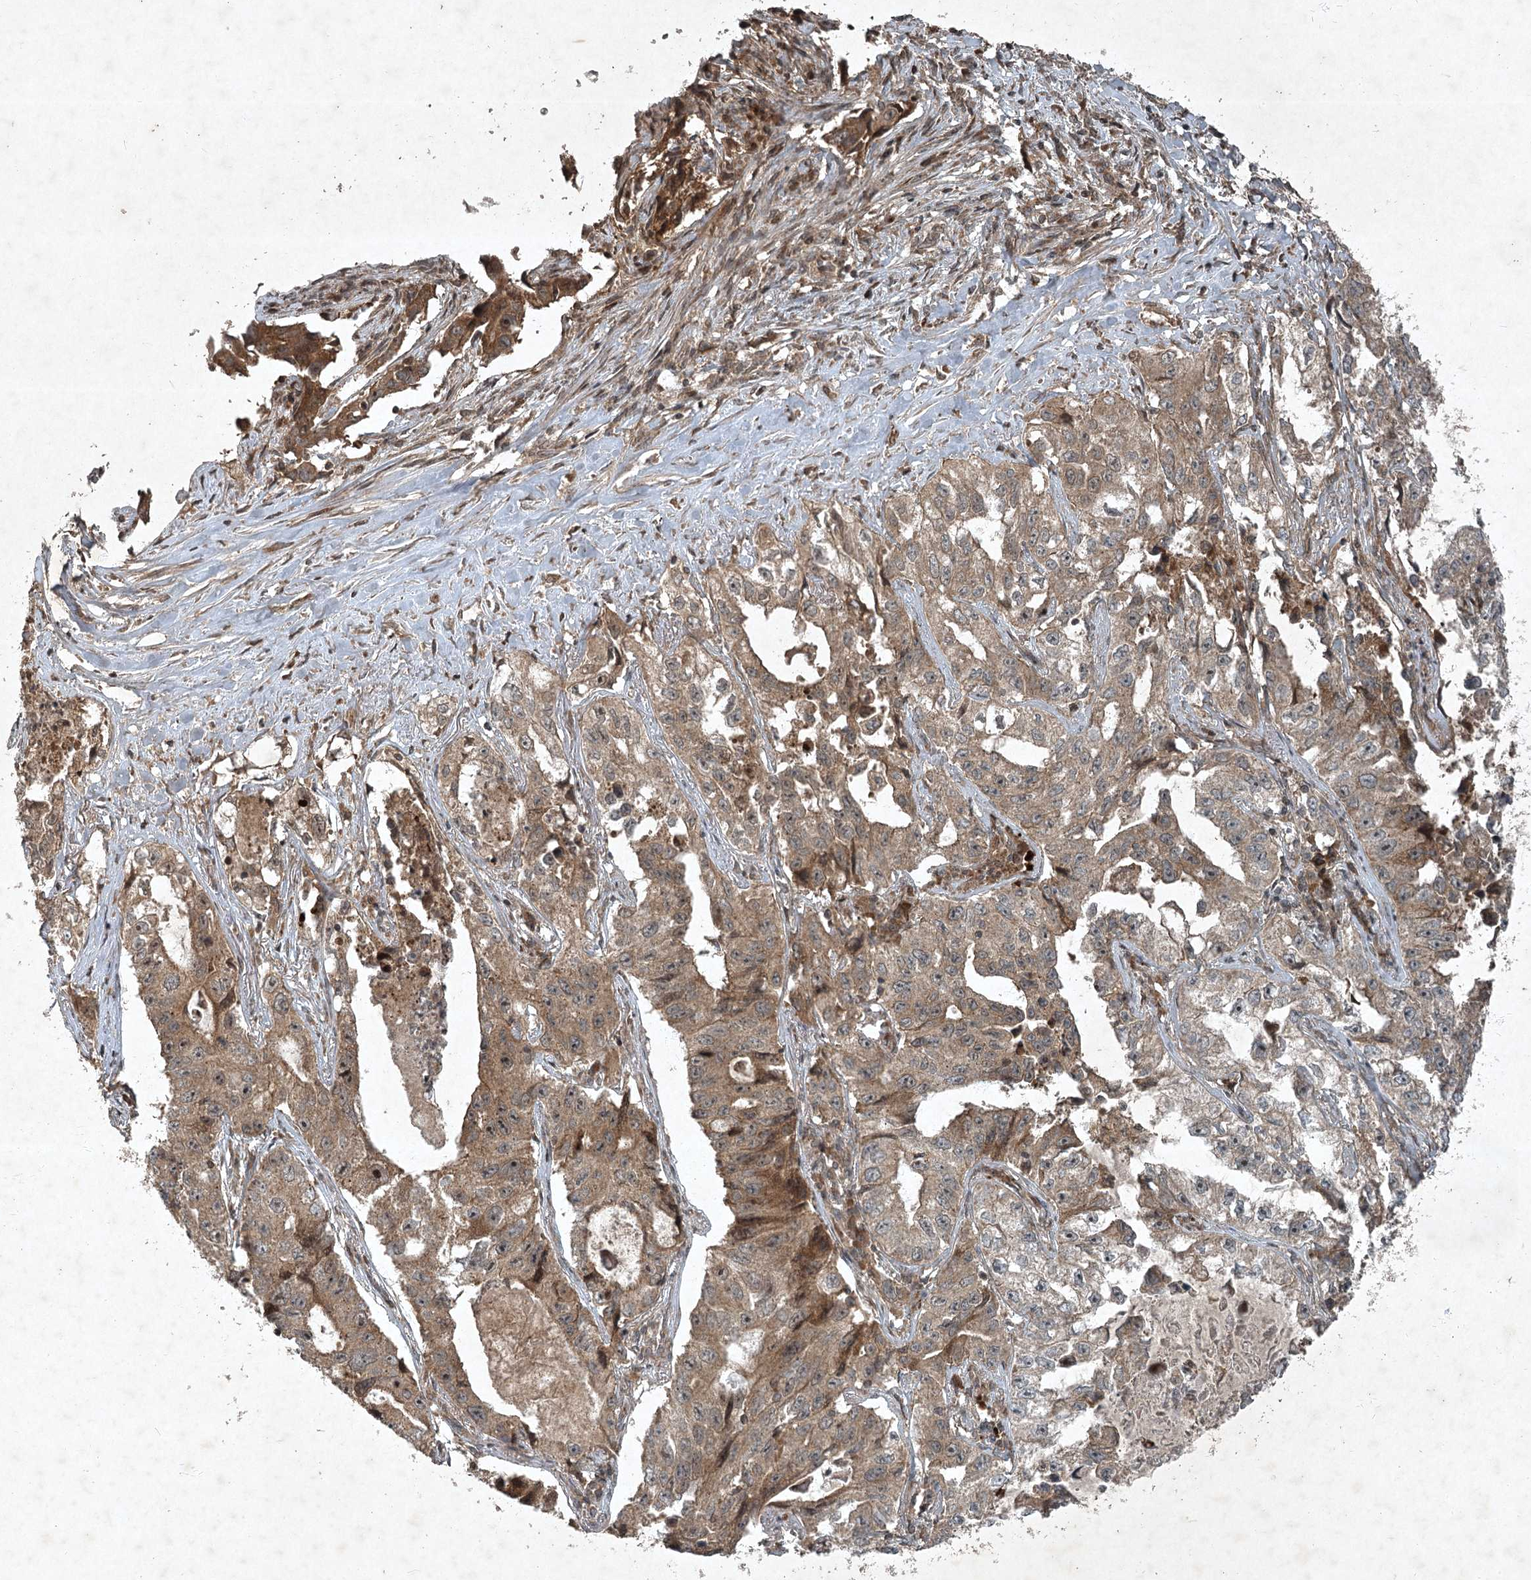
{"staining": {"intensity": "moderate", "quantity": ">75%", "location": "cytoplasmic/membranous"}, "tissue": "lung cancer", "cell_type": "Tumor cells", "image_type": "cancer", "snomed": [{"axis": "morphology", "description": "Adenocarcinoma, NOS"}, {"axis": "topography", "description": "Lung"}], "caption": "The image demonstrates immunohistochemical staining of lung cancer. There is moderate cytoplasmic/membranous expression is identified in approximately >75% of tumor cells.", "gene": "UNC93A", "patient": {"sex": "female", "age": 51}}